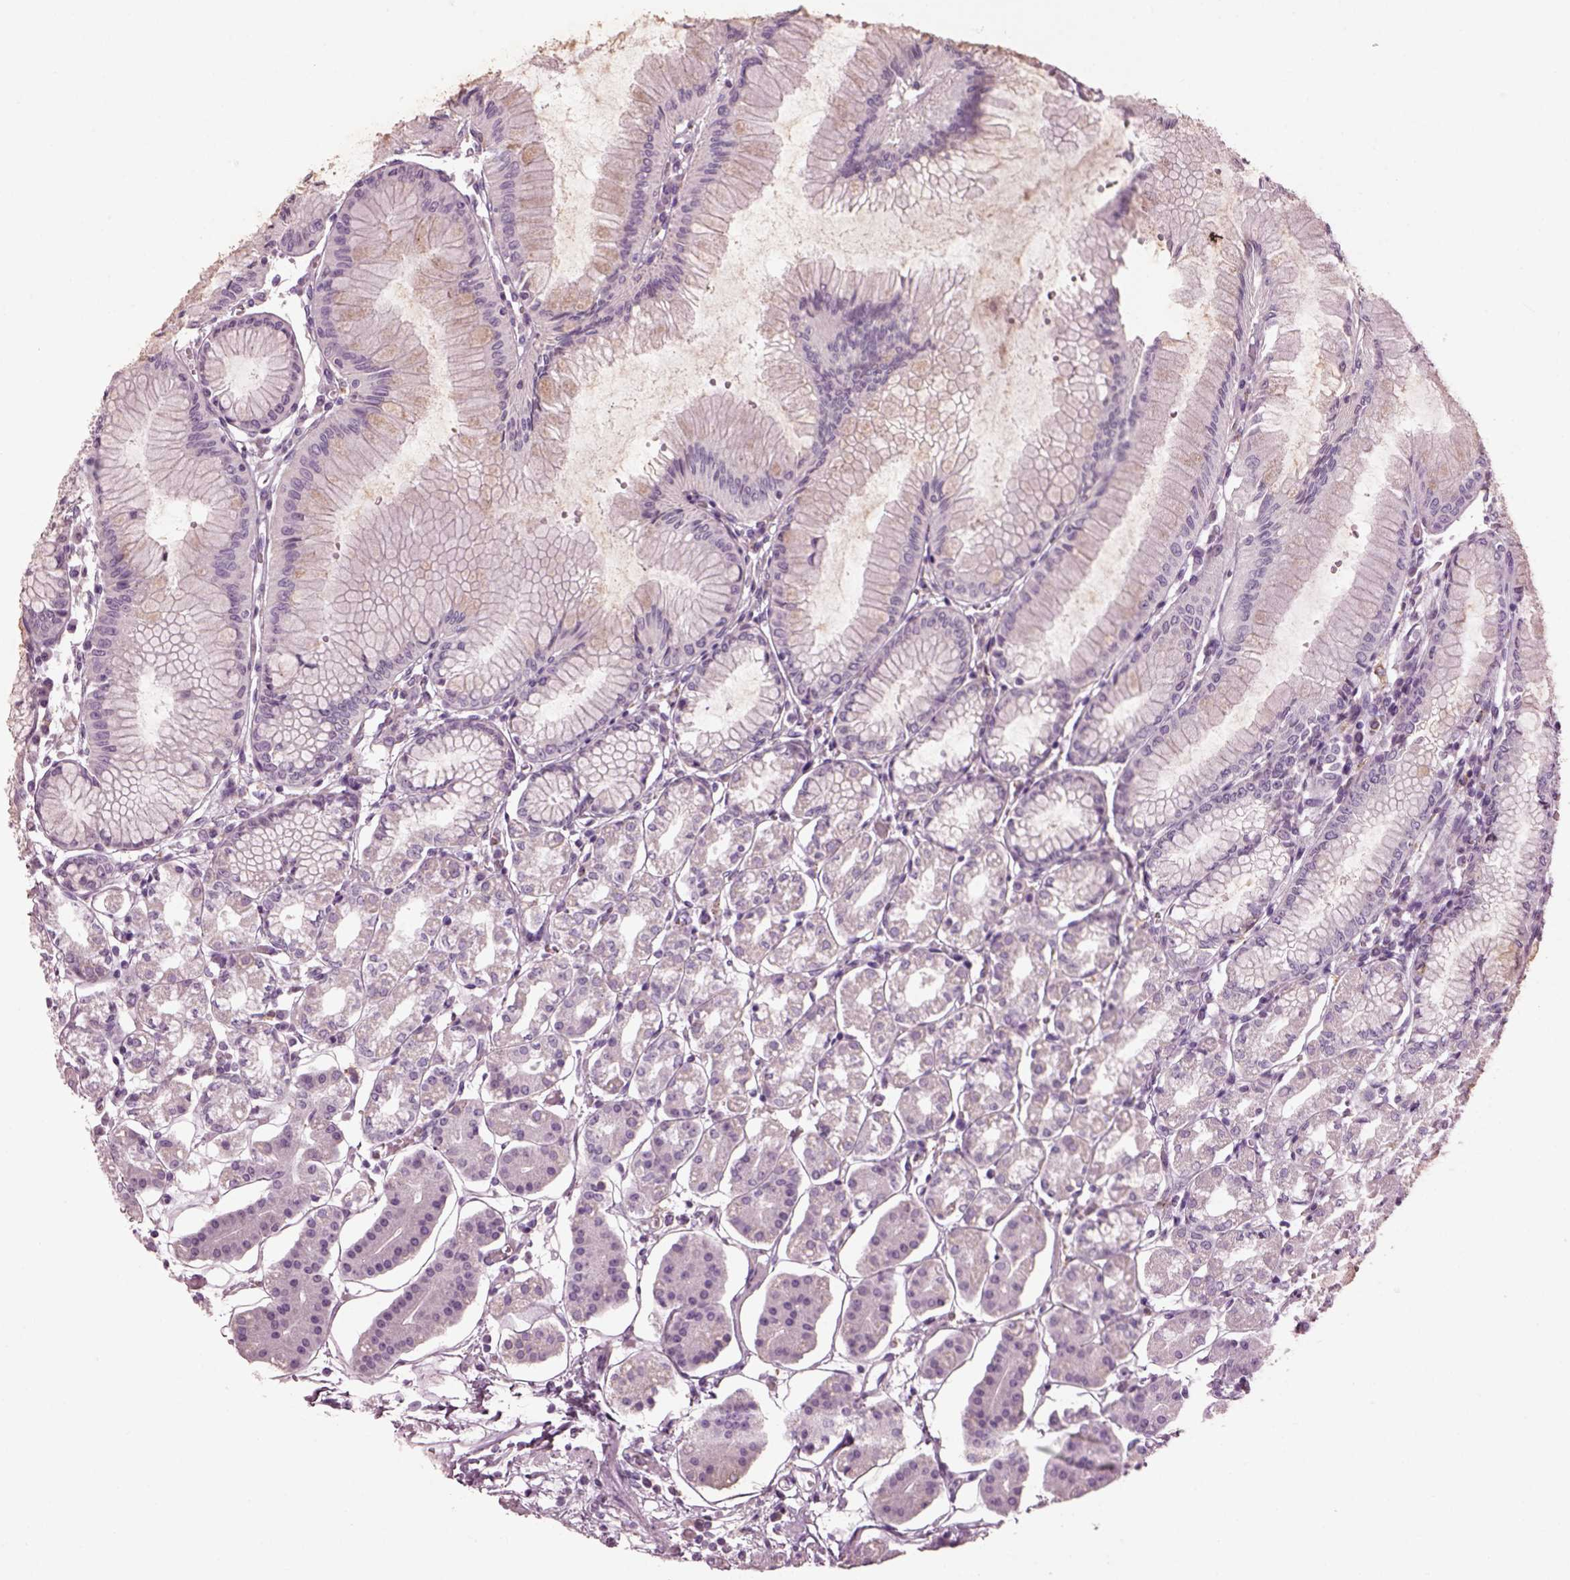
{"staining": {"intensity": "negative", "quantity": "none", "location": "none"}, "tissue": "stomach", "cell_type": "Glandular cells", "image_type": "normal", "snomed": [{"axis": "morphology", "description": "Normal tissue, NOS"}, {"axis": "topography", "description": "Skeletal muscle"}, {"axis": "topography", "description": "Stomach"}], "caption": "Human stomach stained for a protein using IHC demonstrates no expression in glandular cells.", "gene": "TMEM231", "patient": {"sex": "female", "age": 57}}